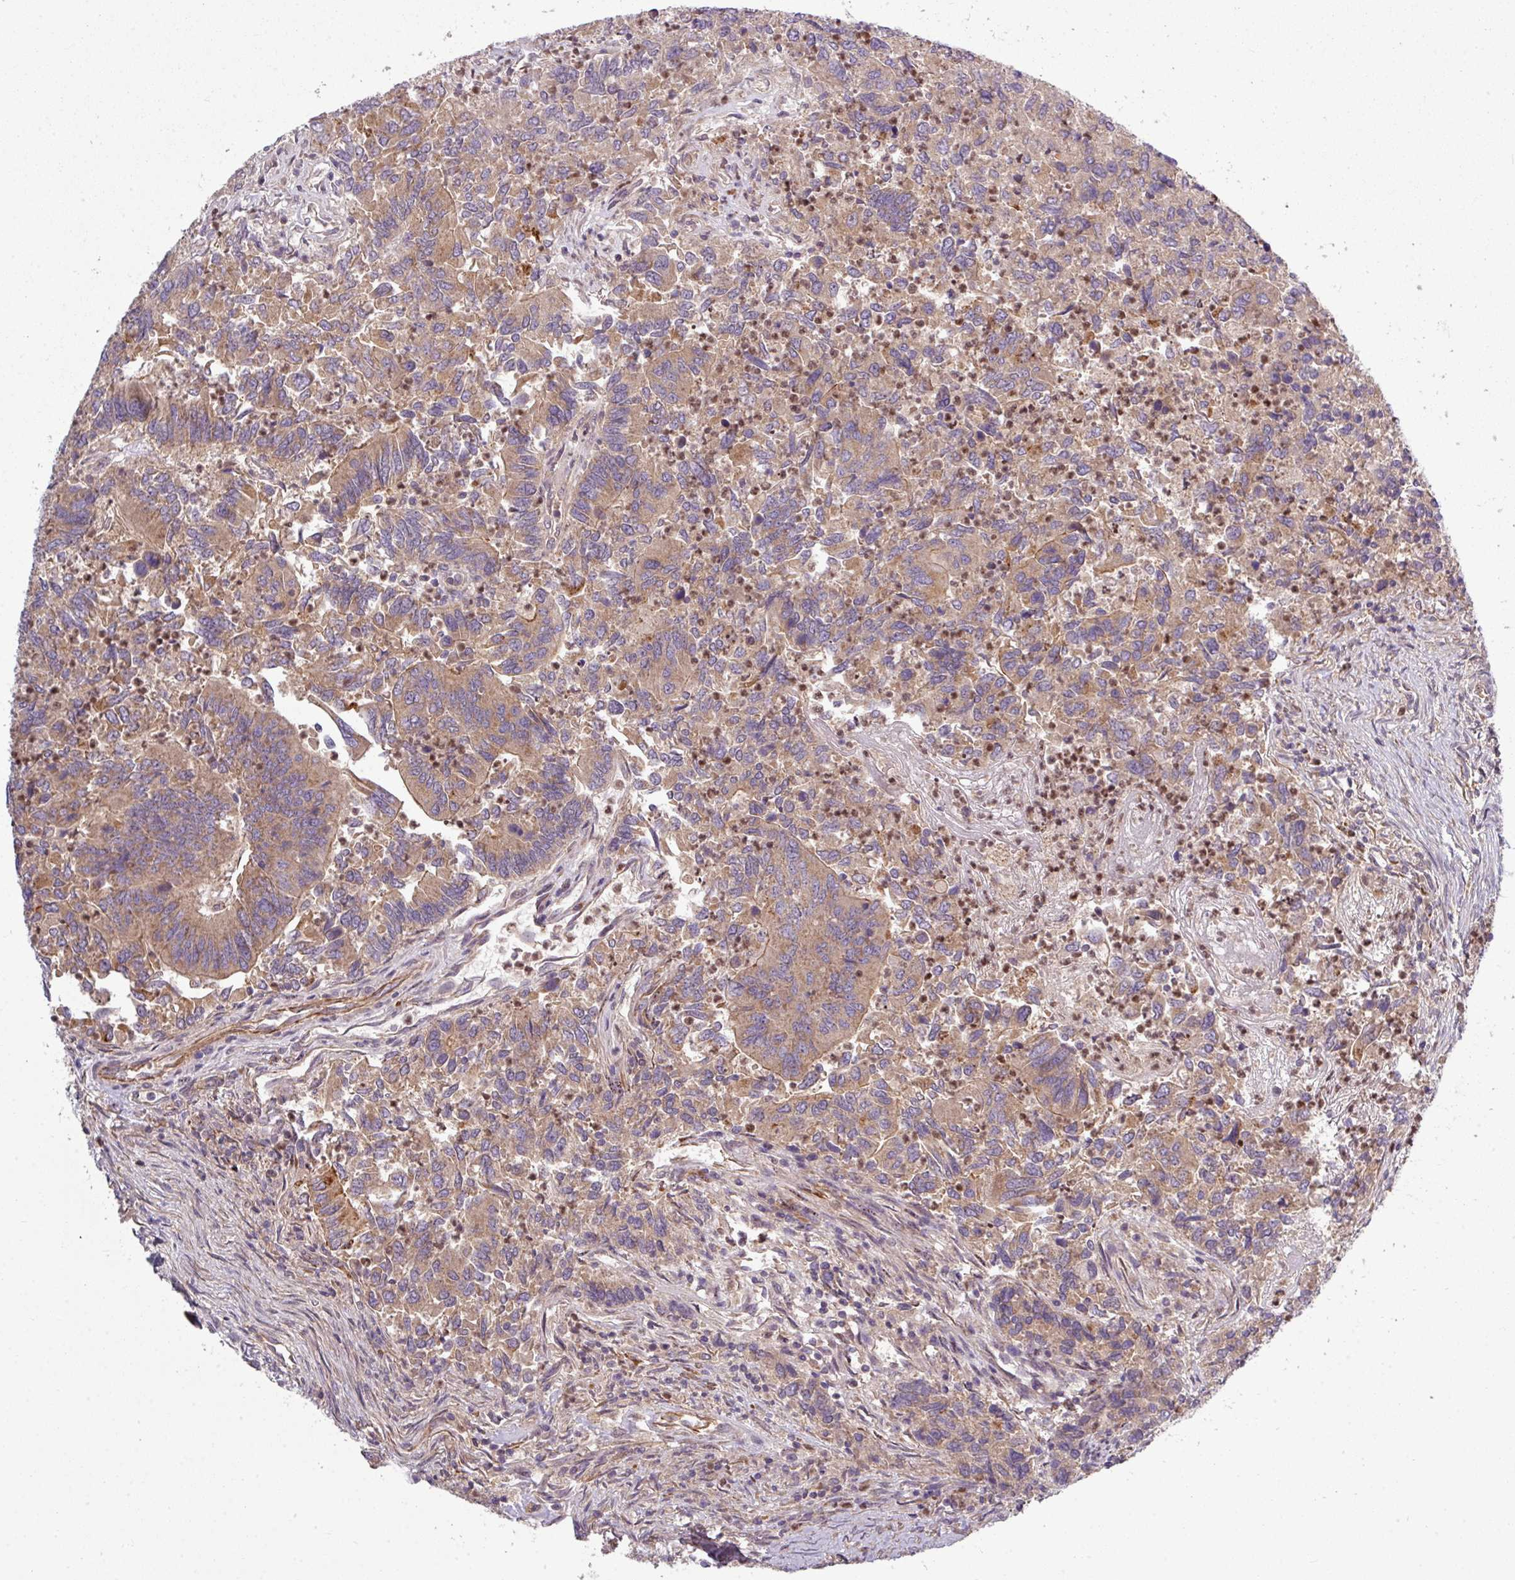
{"staining": {"intensity": "moderate", "quantity": ">75%", "location": "cytoplasmic/membranous"}, "tissue": "colorectal cancer", "cell_type": "Tumor cells", "image_type": "cancer", "snomed": [{"axis": "morphology", "description": "Adenocarcinoma, NOS"}, {"axis": "topography", "description": "Colon"}], "caption": "A micrograph of adenocarcinoma (colorectal) stained for a protein exhibits moderate cytoplasmic/membranous brown staining in tumor cells.", "gene": "PAPLN", "patient": {"sex": "female", "age": 67}}